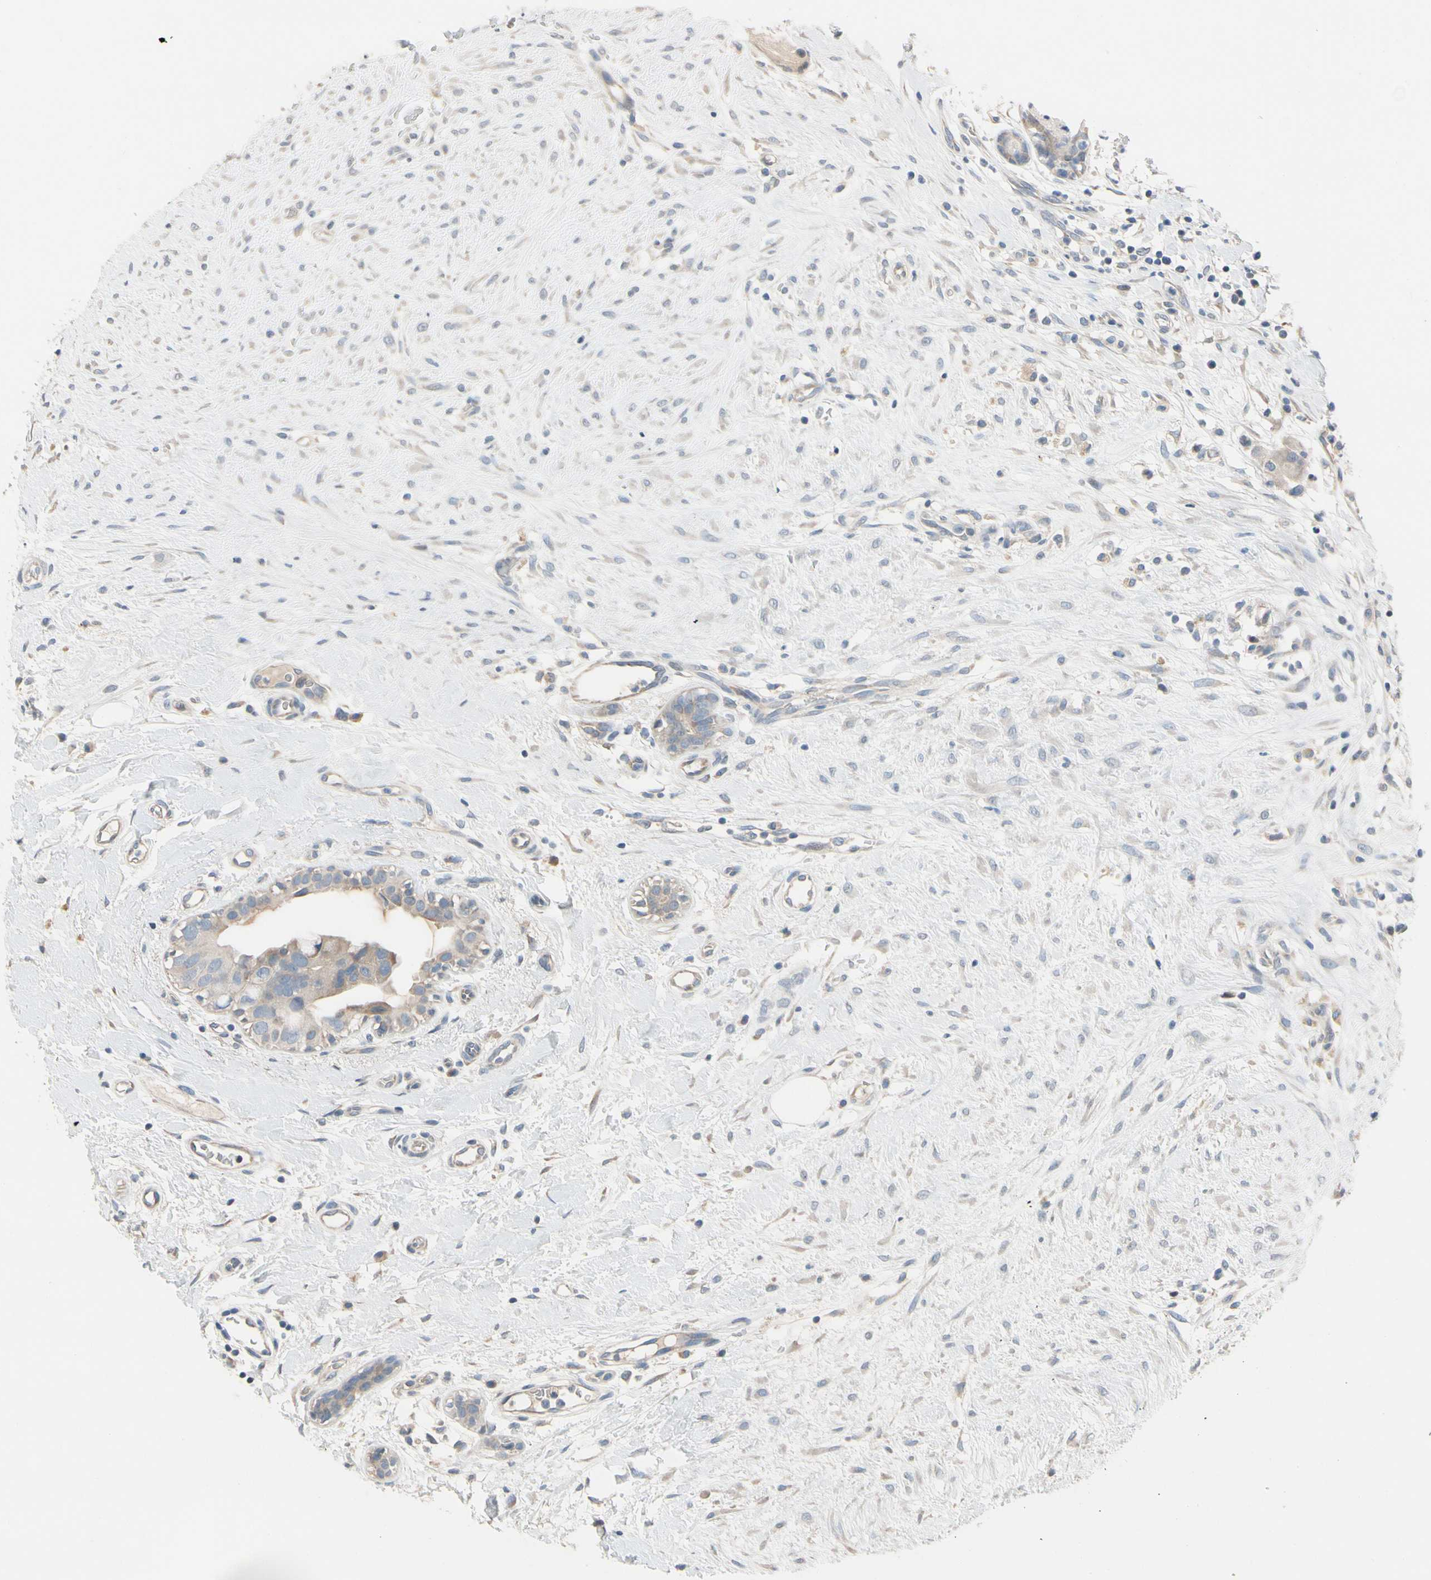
{"staining": {"intensity": "weak", "quantity": ">75%", "location": "cytoplasmic/membranous"}, "tissue": "breast cancer", "cell_type": "Tumor cells", "image_type": "cancer", "snomed": [{"axis": "morphology", "description": "Duct carcinoma"}, {"axis": "topography", "description": "Breast"}], "caption": "Immunohistochemical staining of human breast cancer (infiltrating ductal carcinoma) shows weak cytoplasmic/membranous protein staining in approximately >75% of tumor cells. Using DAB (brown) and hematoxylin (blue) stains, captured at high magnification using brightfield microscopy.", "gene": "PIP5K1B", "patient": {"sex": "female", "age": 40}}